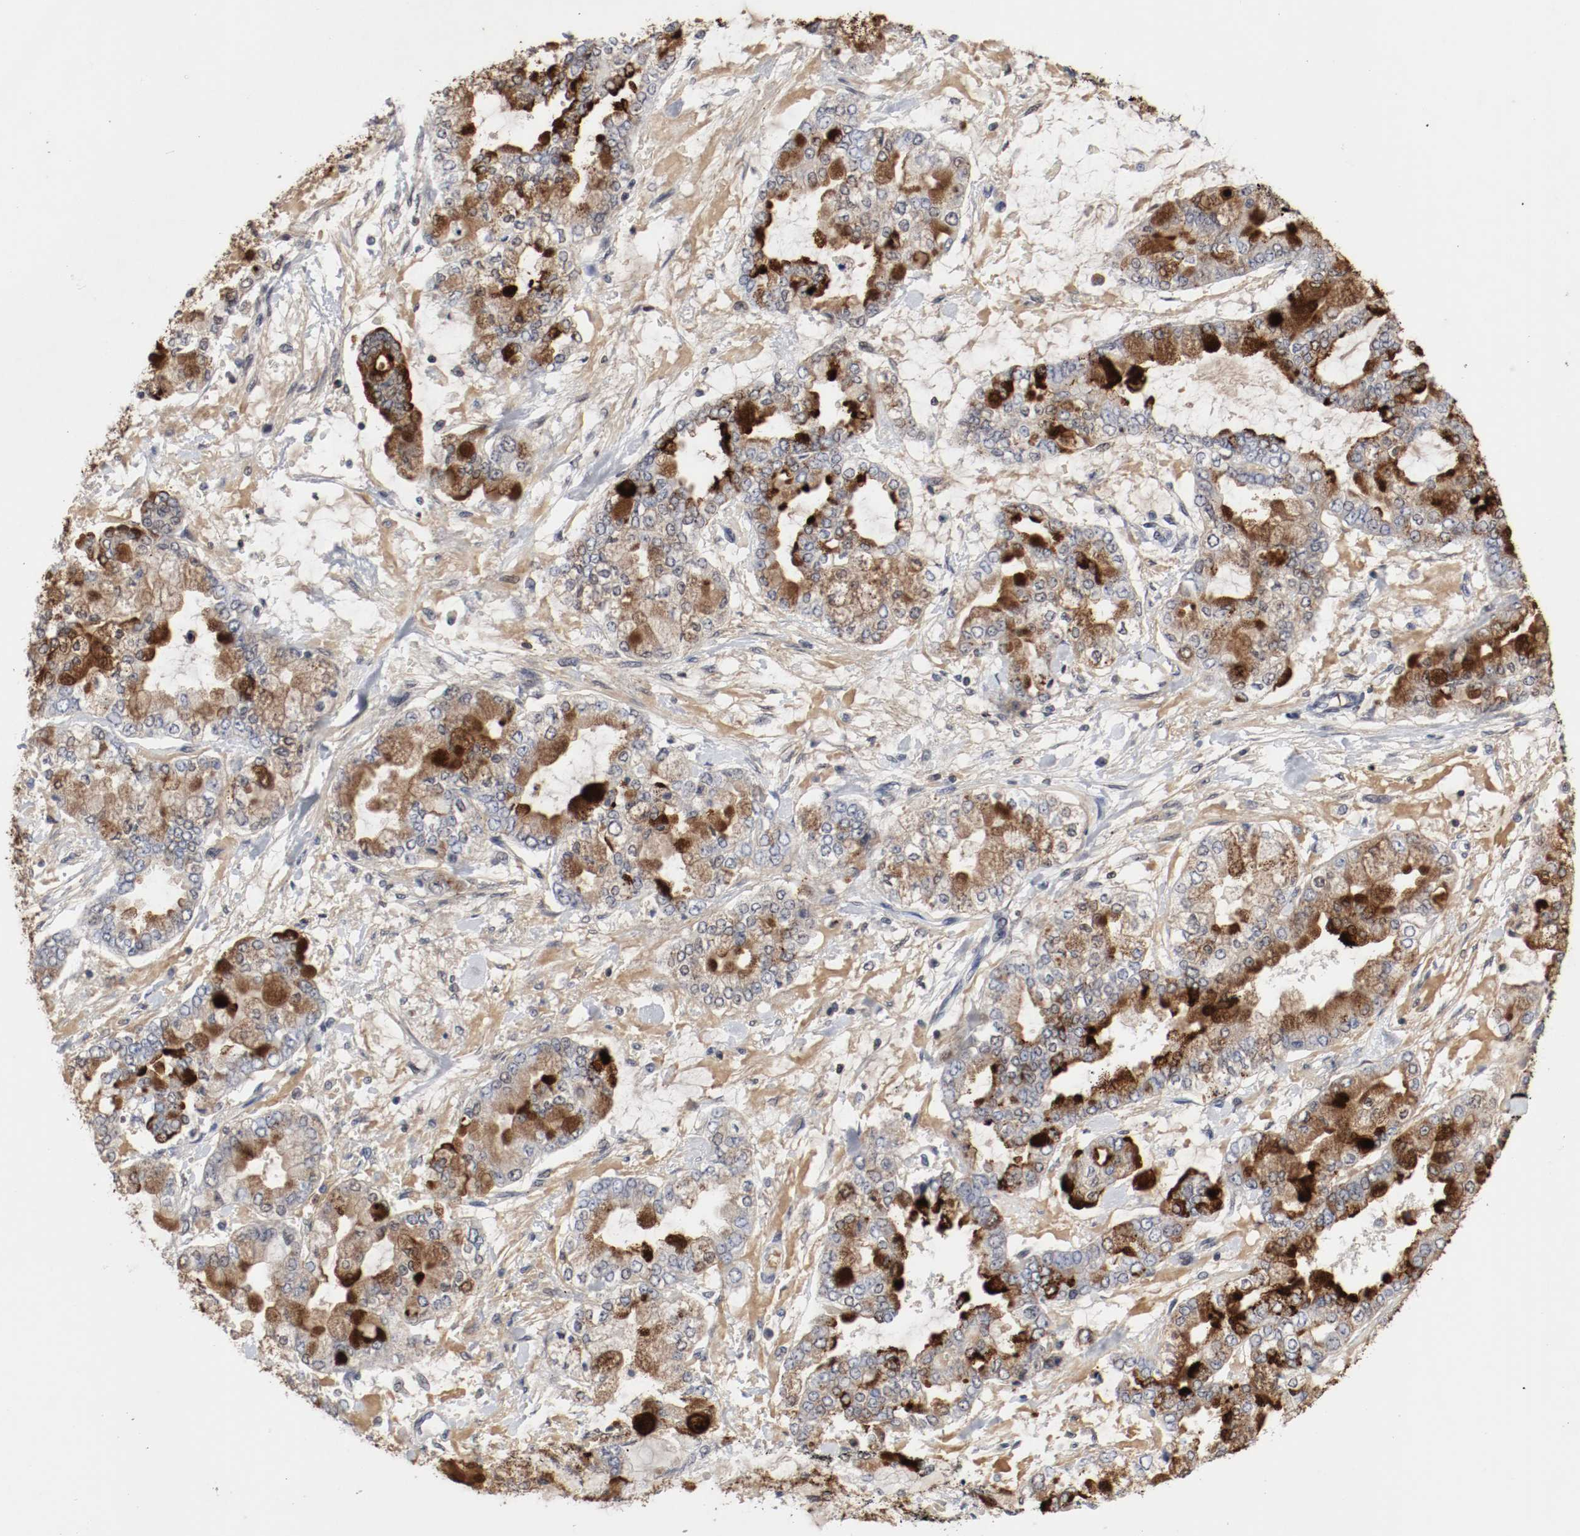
{"staining": {"intensity": "strong", "quantity": "25%-75%", "location": "cytoplasmic/membranous"}, "tissue": "stomach cancer", "cell_type": "Tumor cells", "image_type": "cancer", "snomed": [{"axis": "morphology", "description": "Normal tissue, NOS"}, {"axis": "morphology", "description": "Adenocarcinoma, NOS"}, {"axis": "topography", "description": "Stomach, upper"}, {"axis": "topography", "description": "Stomach"}], "caption": "Immunohistochemistry photomicrograph of stomach cancer (adenocarcinoma) stained for a protein (brown), which demonstrates high levels of strong cytoplasmic/membranous expression in approximately 25%-75% of tumor cells.", "gene": "JUND", "patient": {"sex": "male", "age": 76}}